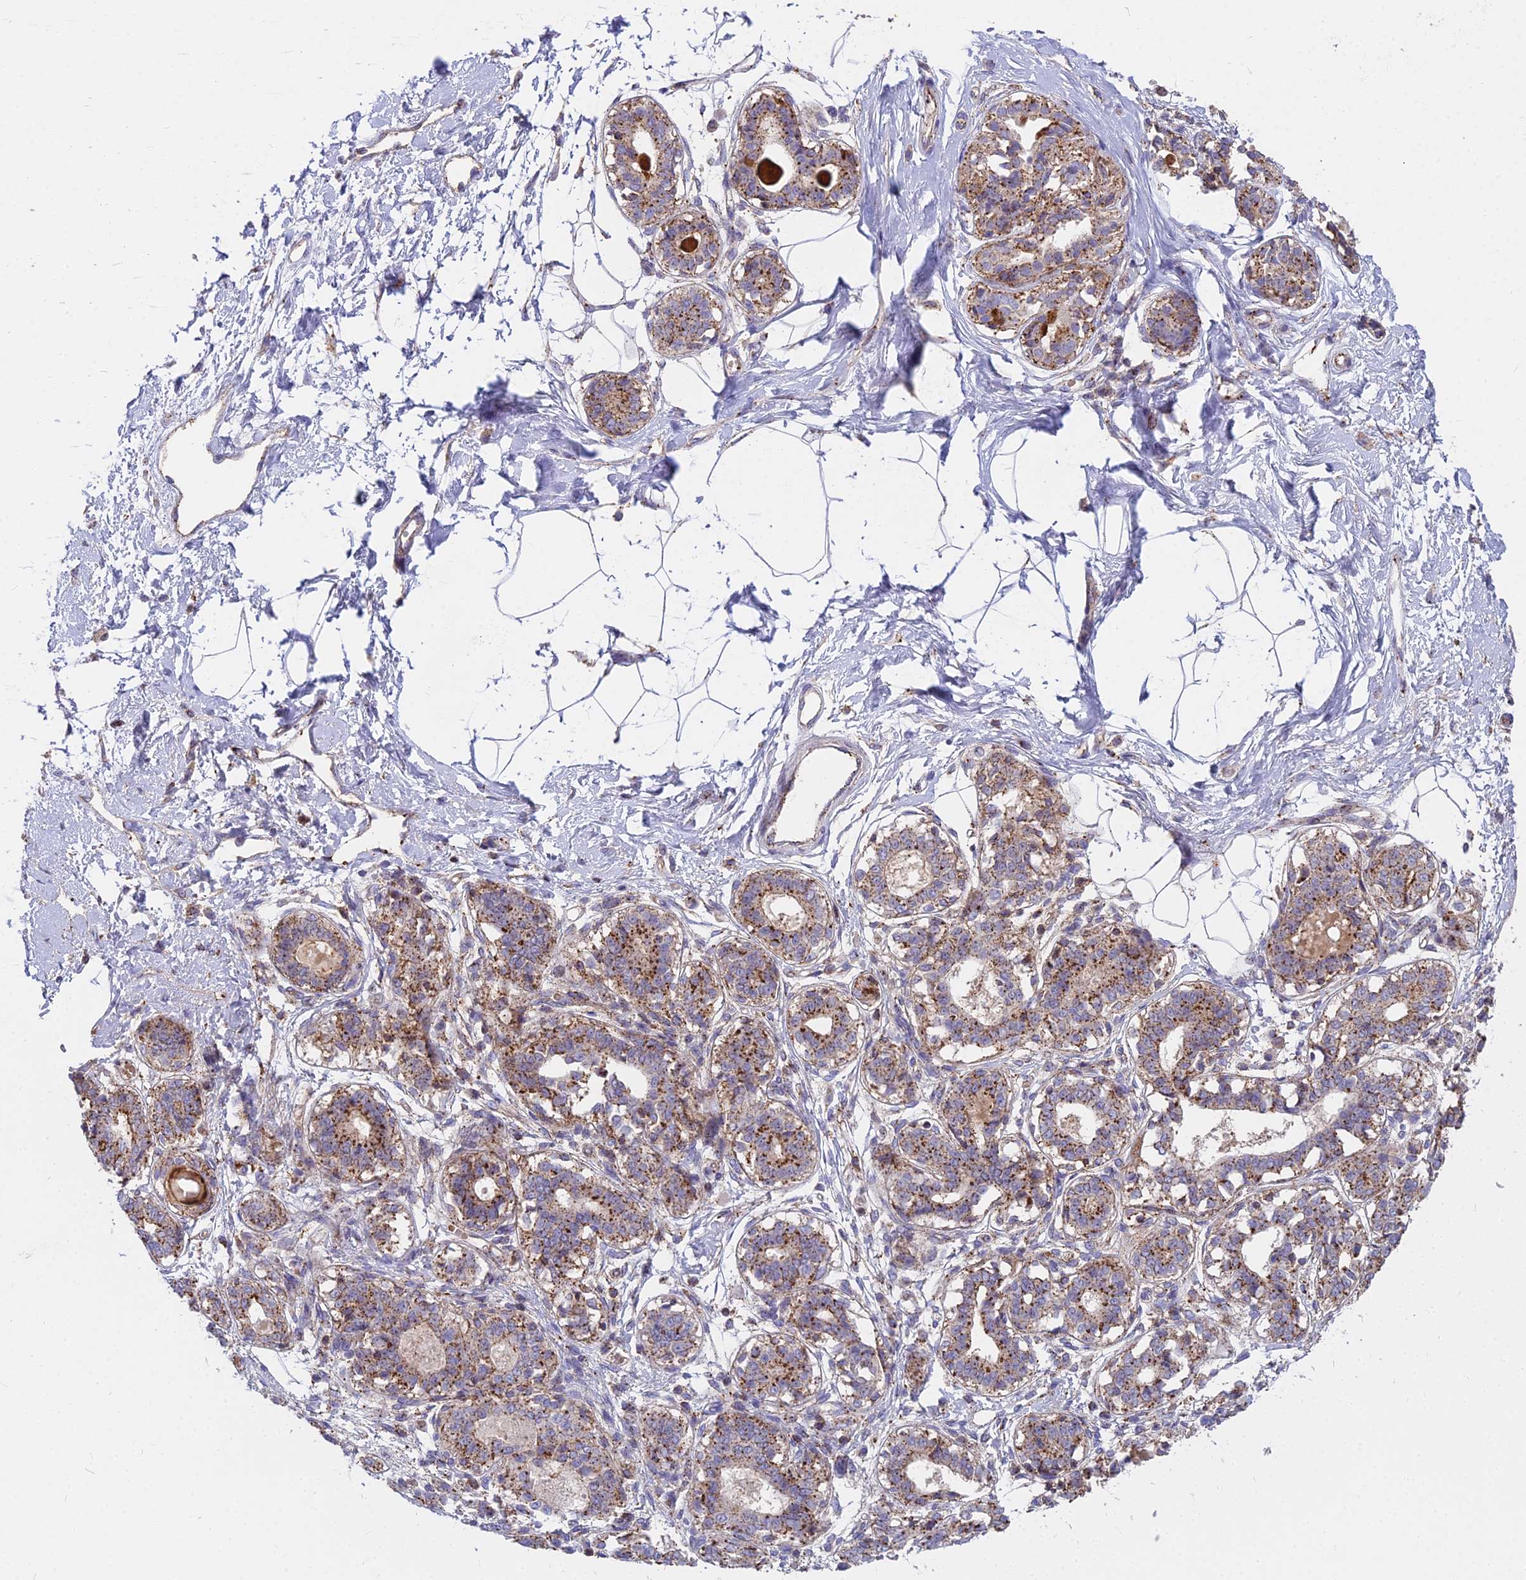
{"staining": {"intensity": "negative", "quantity": "none", "location": "none"}, "tissue": "breast", "cell_type": "Adipocytes", "image_type": "normal", "snomed": [{"axis": "morphology", "description": "Normal tissue, NOS"}, {"axis": "topography", "description": "Breast"}], "caption": "A high-resolution histopathology image shows immunohistochemistry (IHC) staining of benign breast, which exhibits no significant expression in adipocytes.", "gene": "FRMPD1", "patient": {"sex": "female", "age": 45}}